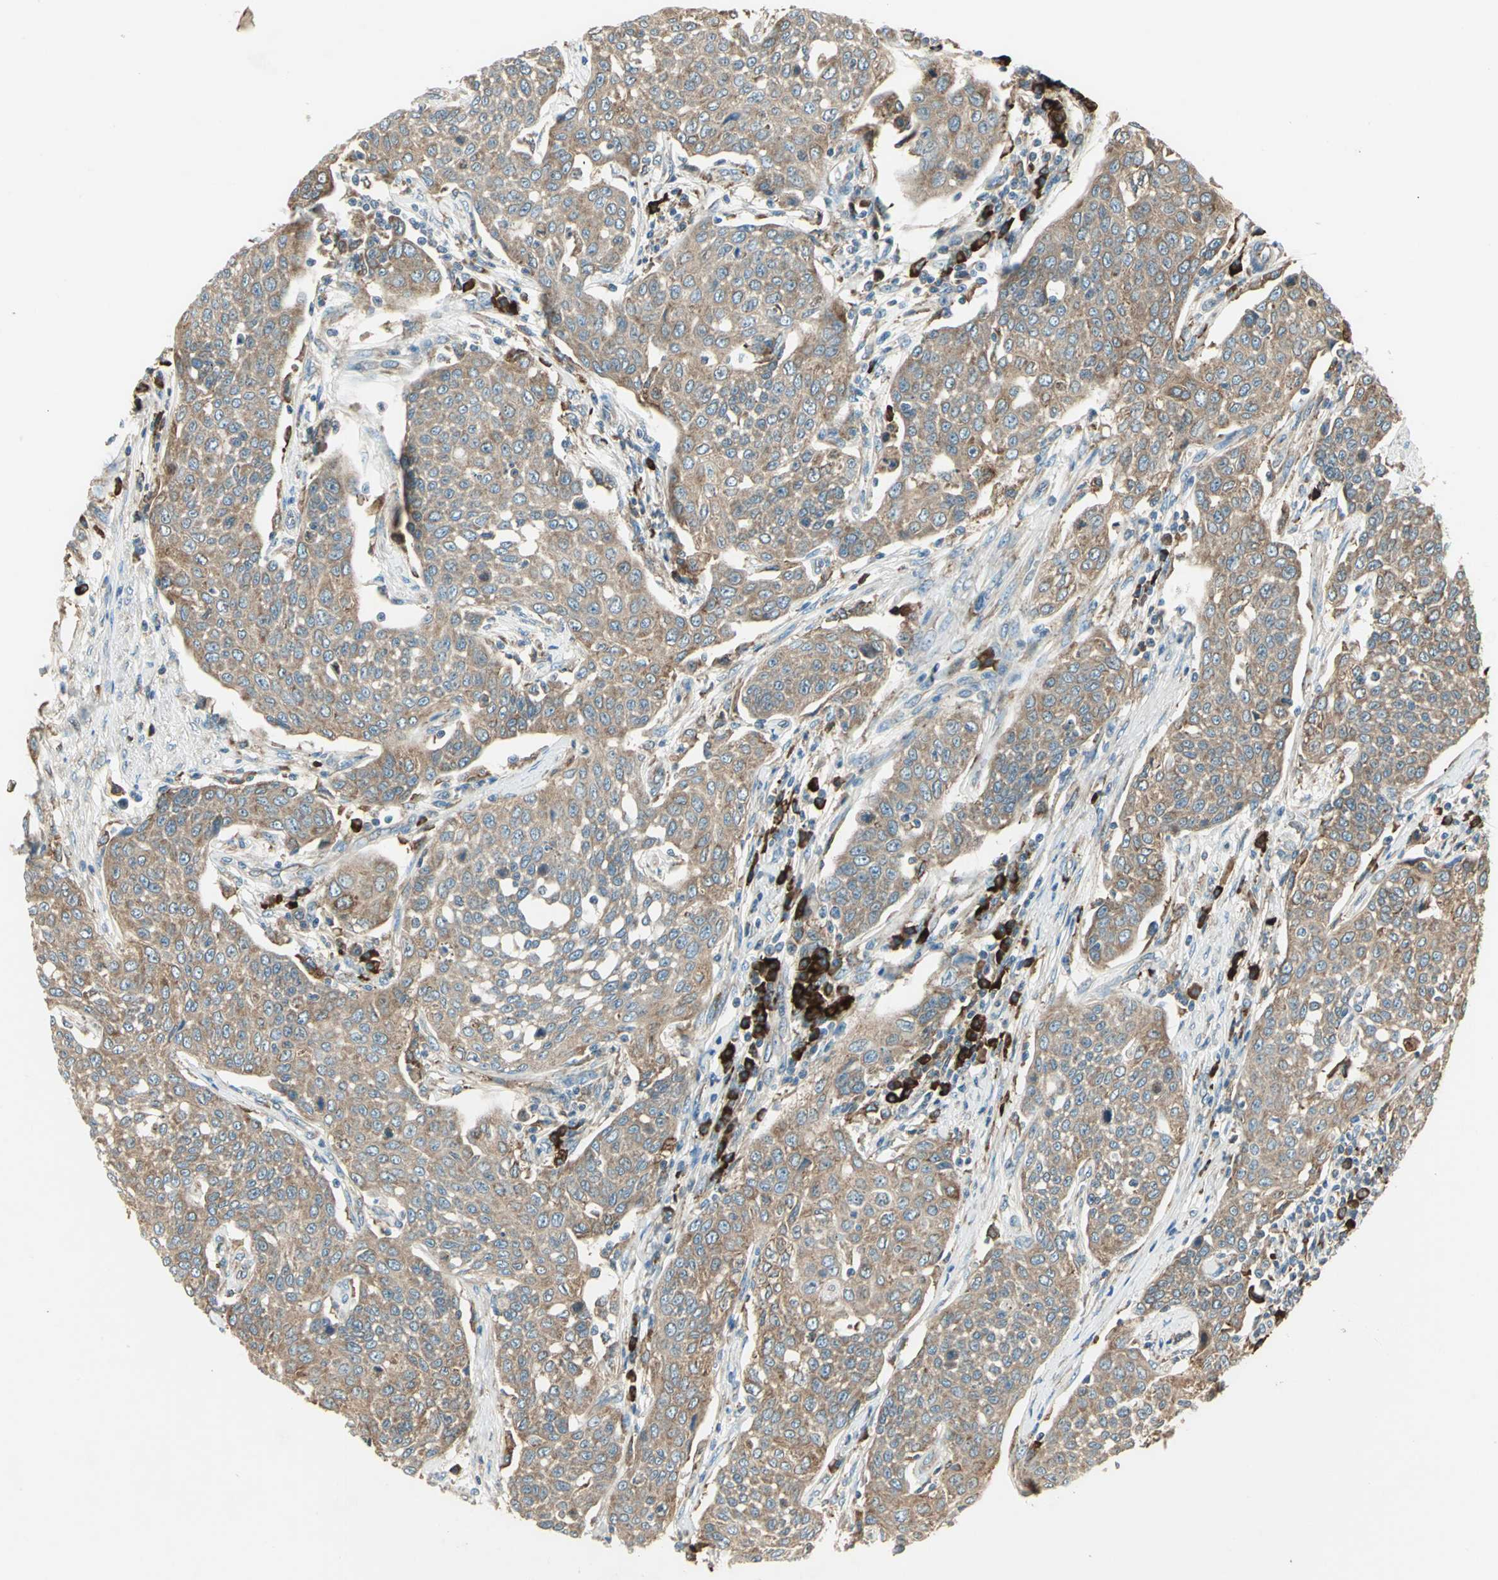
{"staining": {"intensity": "moderate", "quantity": ">75%", "location": "cytoplasmic/membranous"}, "tissue": "cervical cancer", "cell_type": "Tumor cells", "image_type": "cancer", "snomed": [{"axis": "morphology", "description": "Squamous cell carcinoma, NOS"}, {"axis": "topography", "description": "Cervix"}], "caption": "Cervical cancer tissue displays moderate cytoplasmic/membranous staining in about >75% of tumor cells", "gene": "PDIA4", "patient": {"sex": "female", "age": 34}}